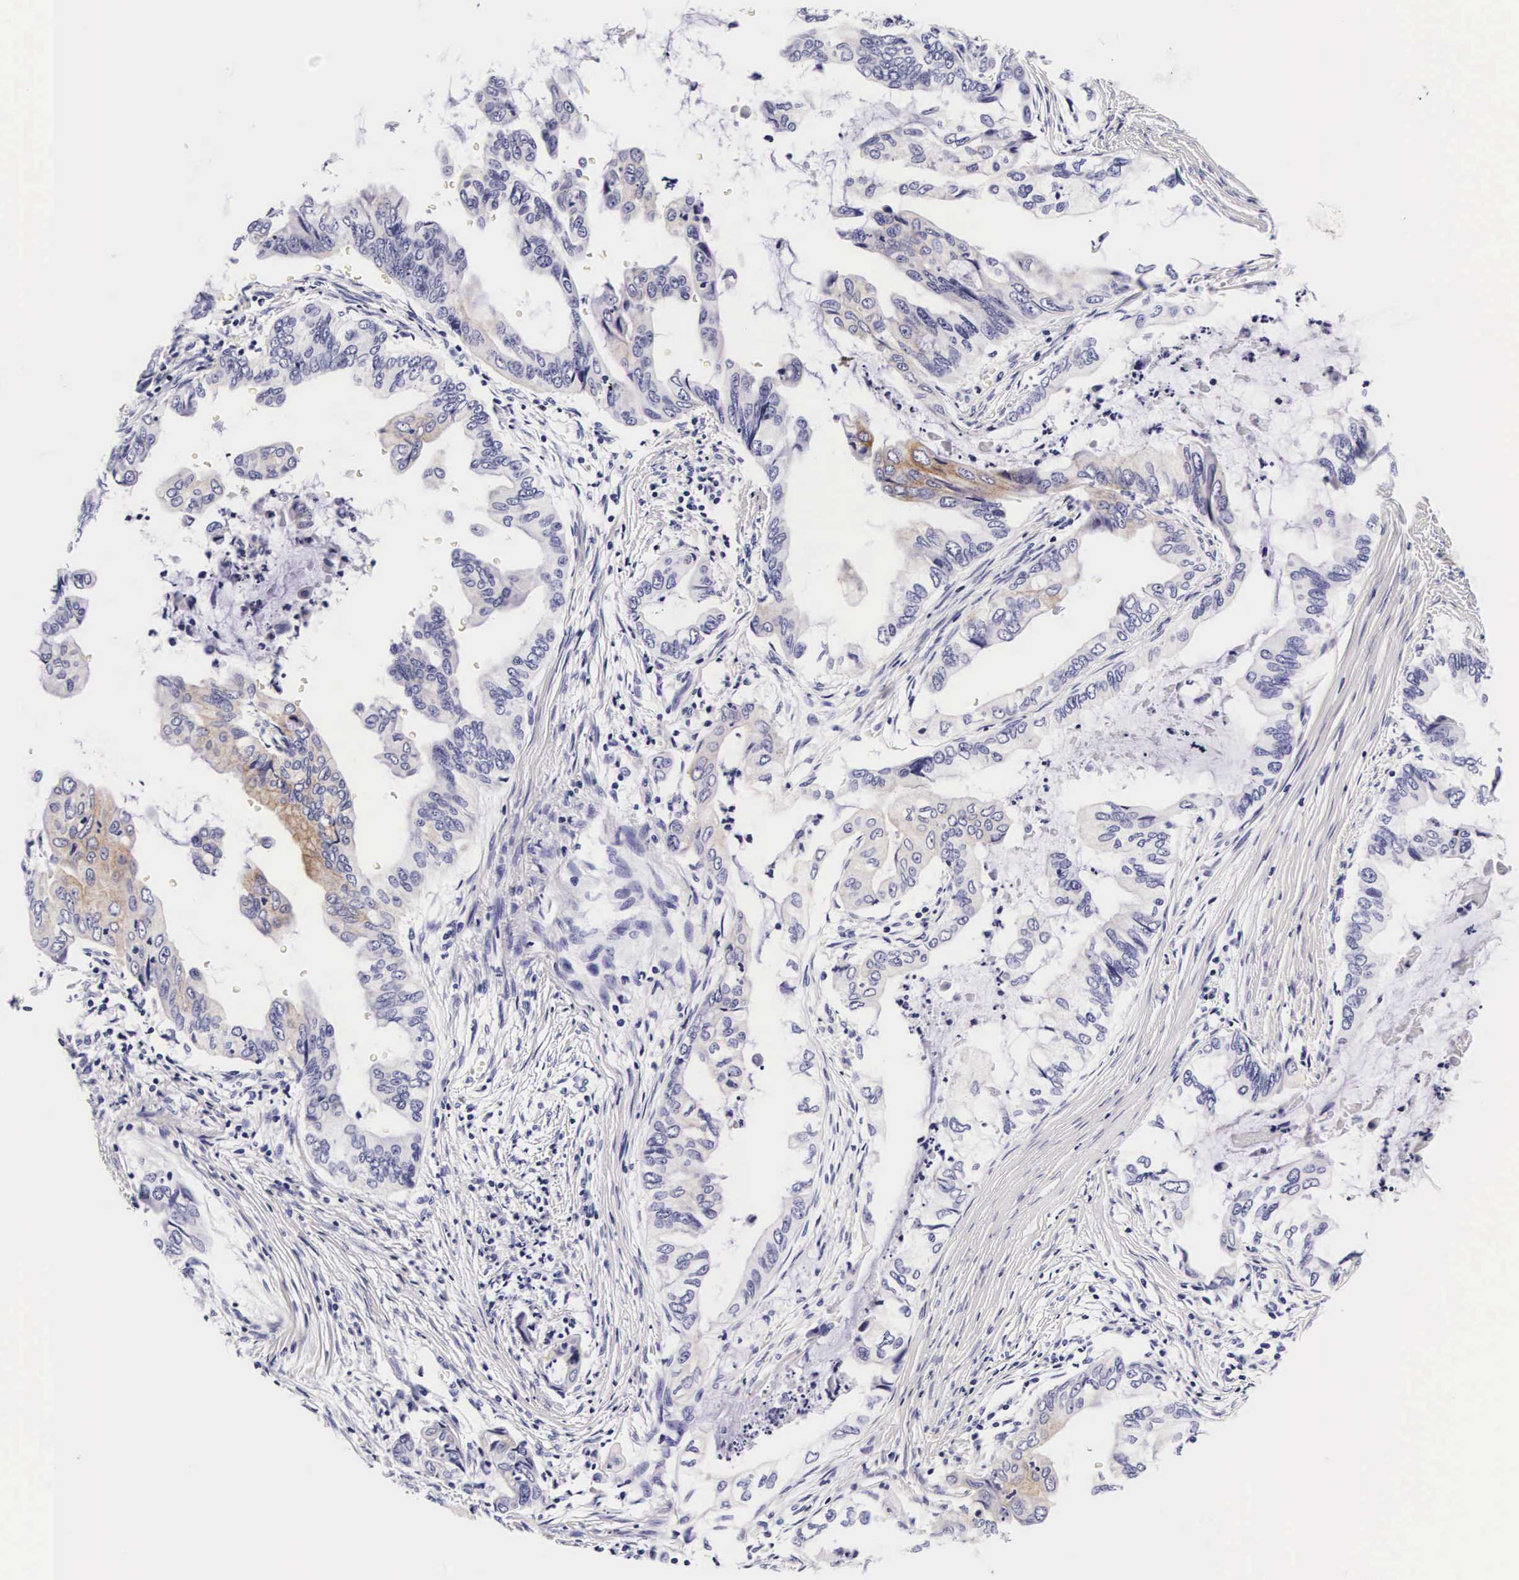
{"staining": {"intensity": "negative", "quantity": "none", "location": "none"}, "tissue": "stomach cancer", "cell_type": "Tumor cells", "image_type": "cancer", "snomed": [{"axis": "morphology", "description": "Adenocarcinoma, NOS"}, {"axis": "topography", "description": "Stomach, upper"}], "caption": "Image shows no protein positivity in tumor cells of stomach cancer (adenocarcinoma) tissue.", "gene": "UPRT", "patient": {"sex": "male", "age": 80}}